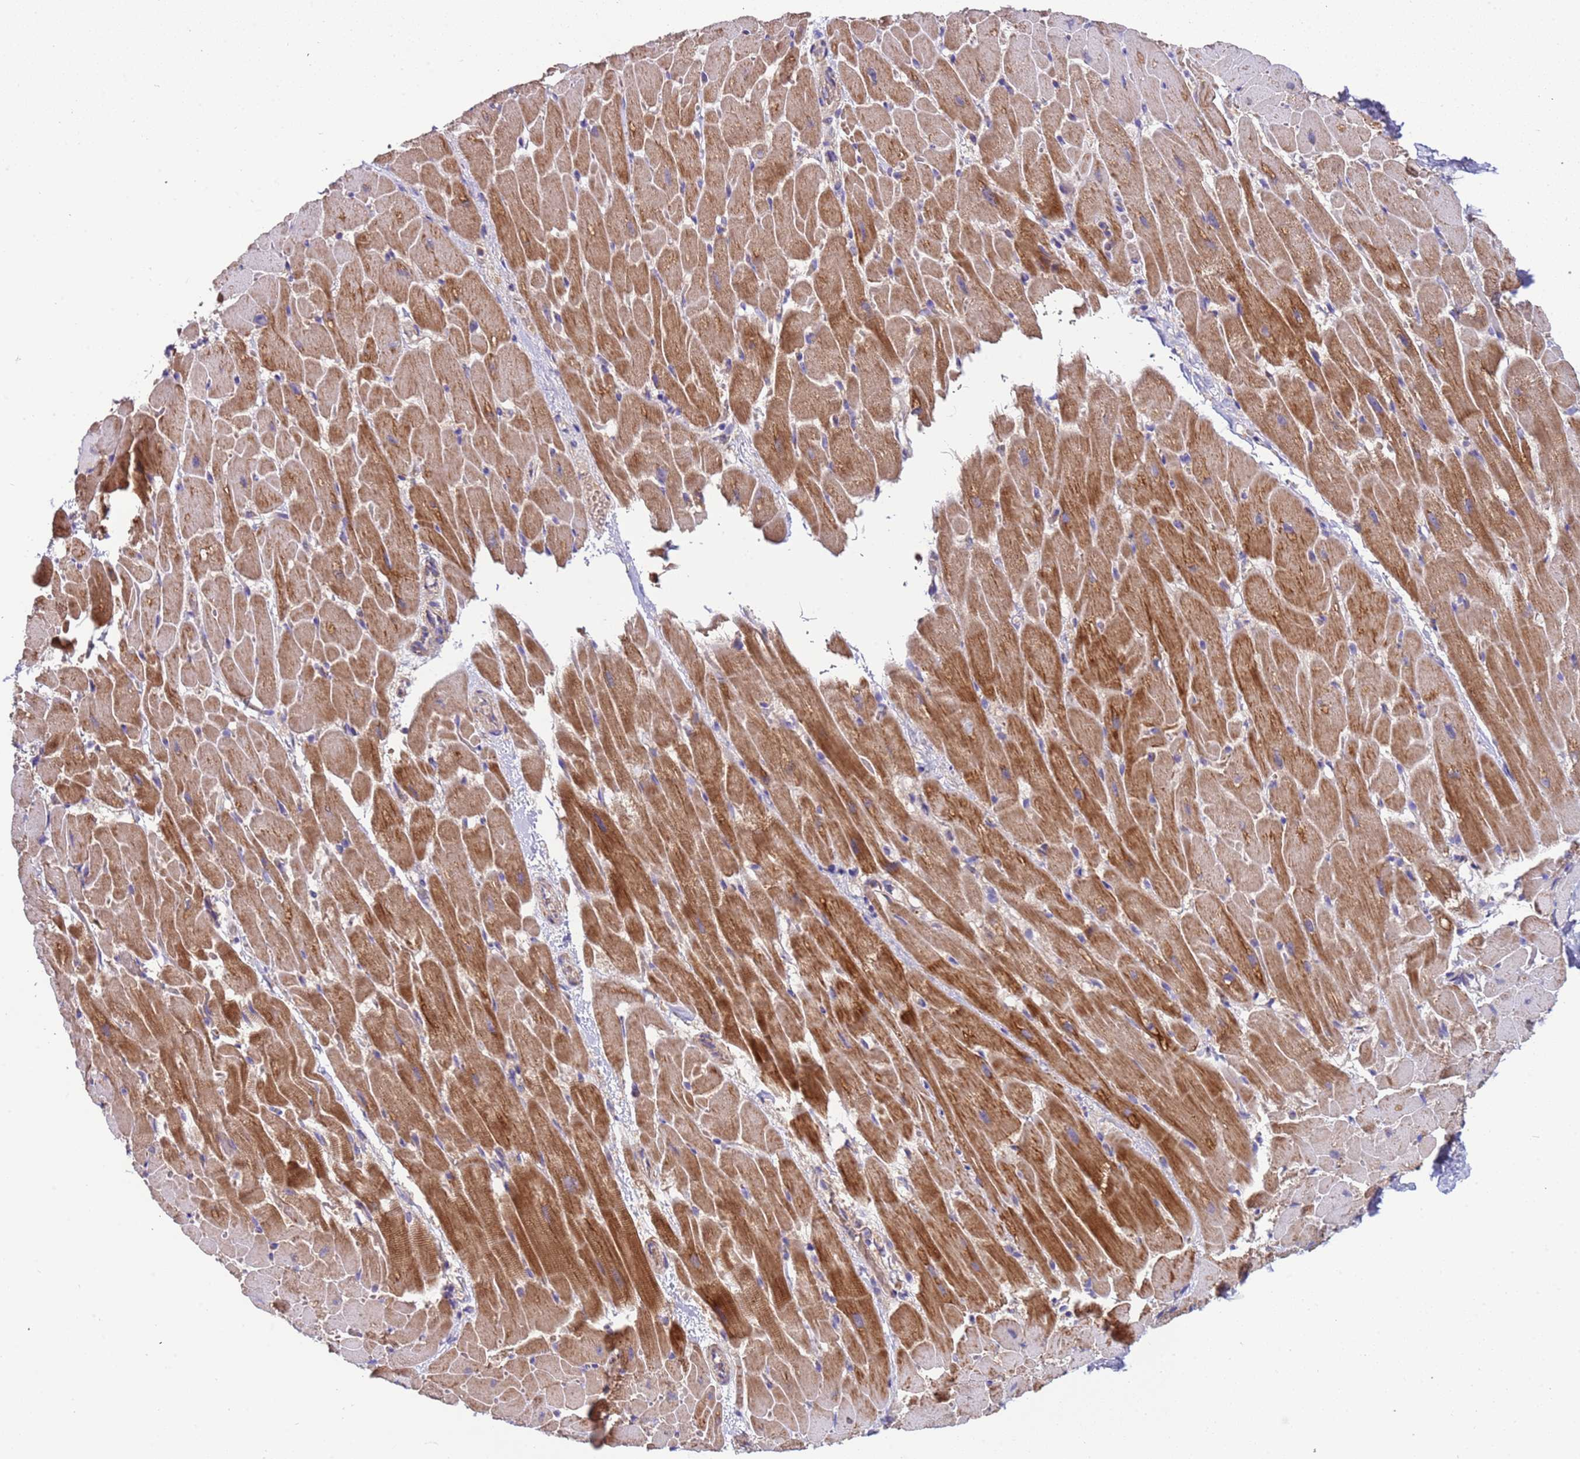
{"staining": {"intensity": "strong", "quantity": ">75%", "location": "cytoplasmic/membranous"}, "tissue": "heart muscle", "cell_type": "Cardiomyocytes", "image_type": "normal", "snomed": [{"axis": "morphology", "description": "Normal tissue, NOS"}, {"axis": "topography", "description": "Heart"}], "caption": "About >75% of cardiomyocytes in benign heart muscle exhibit strong cytoplasmic/membranous protein expression as visualized by brown immunohistochemical staining.", "gene": "TMEM126A", "patient": {"sex": "male", "age": 37}}